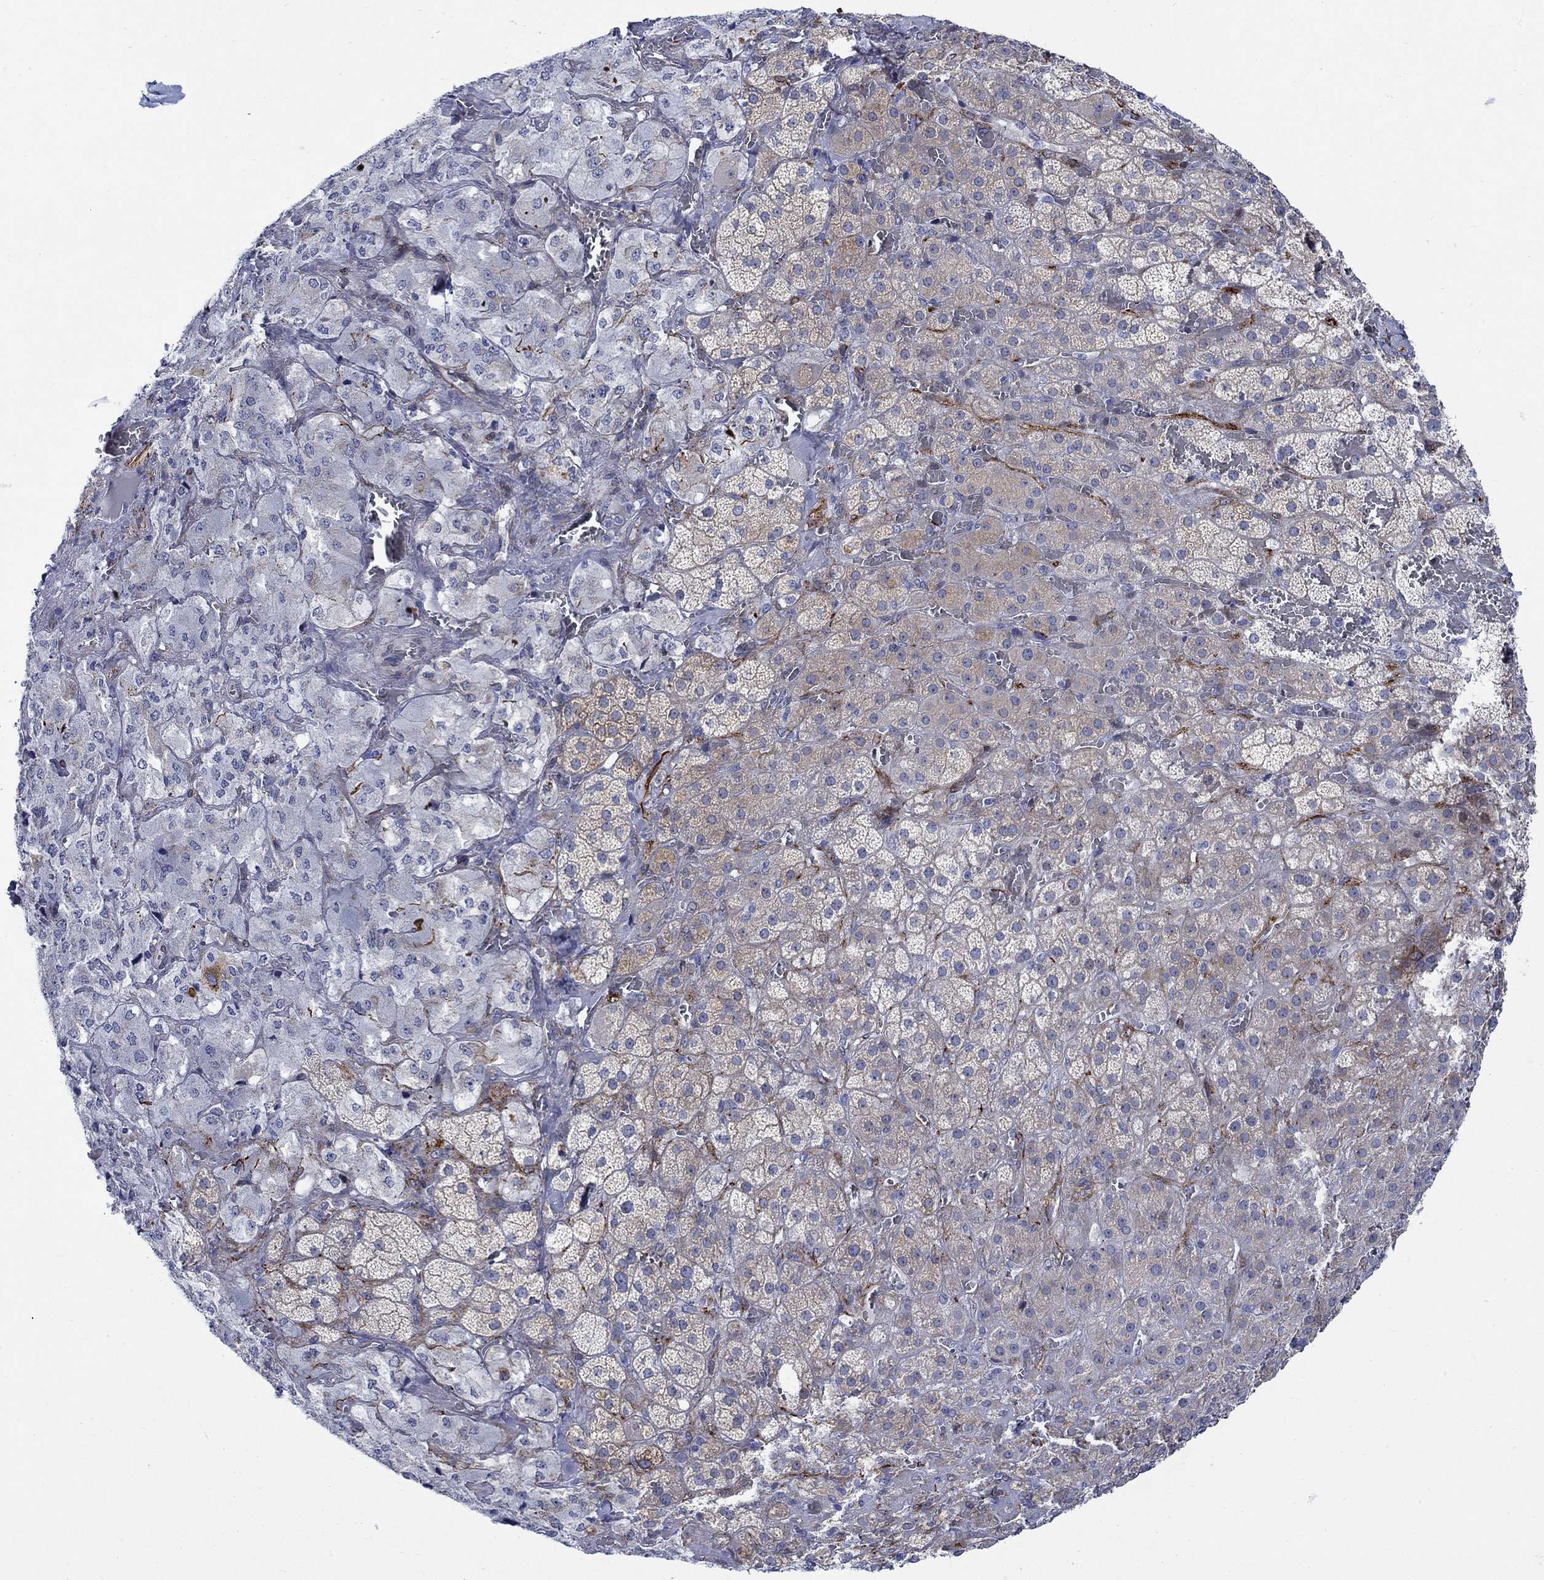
{"staining": {"intensity": "weak", "quantity": "25%-75%", "location": "cytoplasmic/membranous"}, "tissue": "adrenal gland", "cell_type": "Glandular cells", "image_type": "normal", "snomed": [{"axis": "morphology", "description": "Normal tissue, NOS"}, {"axis": "topography", "description": "Adrenal gland"}], "caption": "Immunohistochemical staining of unremarkable human adrenal gland shows 25%-75% levels of weak cytoplasmic/membranous protein expression in approximately 25%-75% of glandular cells. (Stains: DAB in brown, nuclei in blue, Microscopy: brightfield microscopy at high magnification).", "gene": "KSR2", "patient": {"sex": "male", "age": 57}}